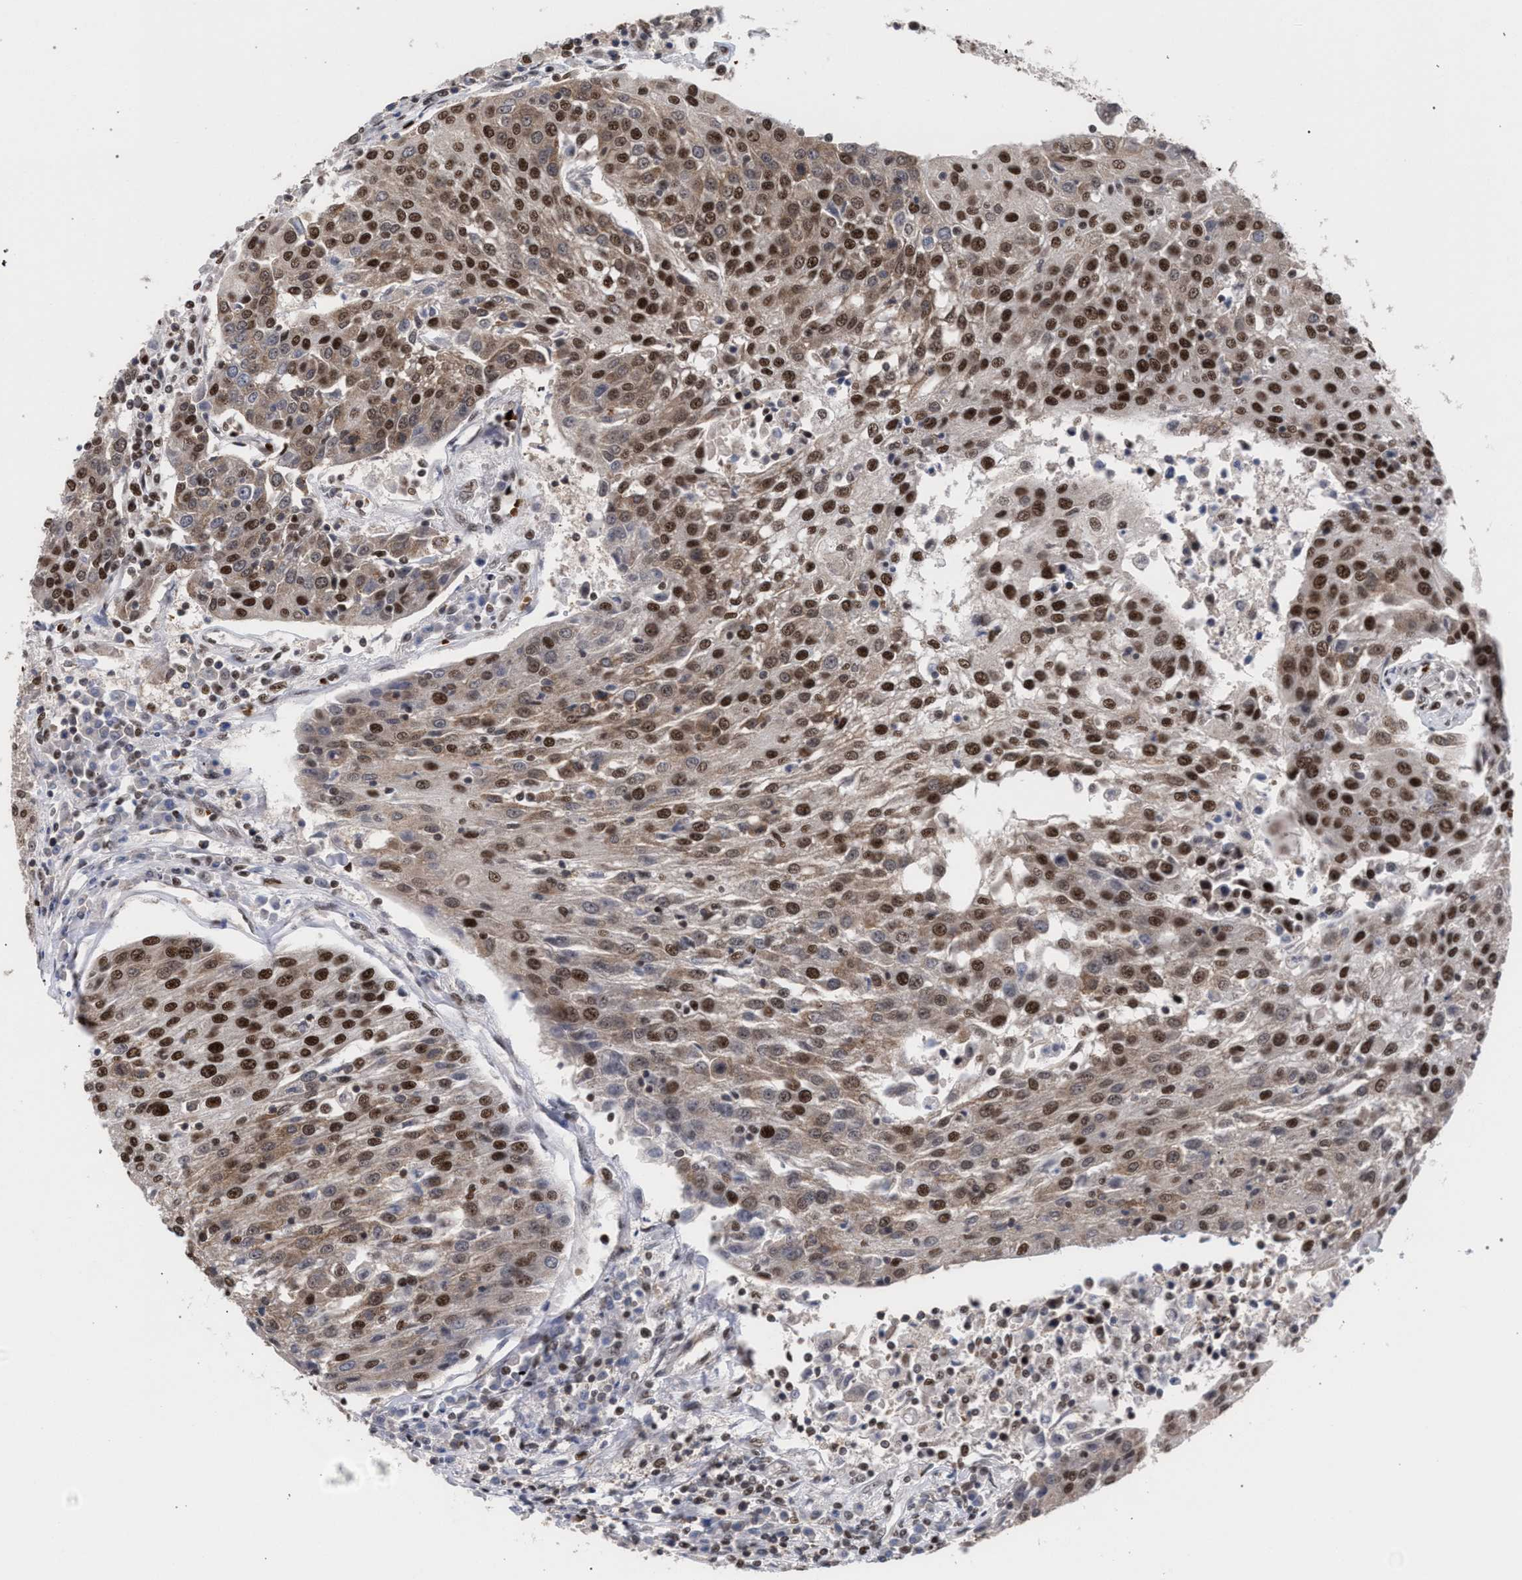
{"staining": {"intensity": "moderate", "quantity": ">75%", "location": "nuclear"}, "tissue": "urothelial cancer", "cell_type": "Tumor cells", "image_type": "cancer", "snomed": [{"axis": "morphology", "description": "Urothelial carcinoma, High grade"}, {"axis": "topography", "description": "Urinary bladder"}], "caption": "This image exhibits immunohistochemistry (IHC) staining of human urothelial cancer, with medium moderate nuclear staining in approximately >75% of tumor cells.", "gene": "SCAF4", "patient": {"sex": "female", "age": 85}}